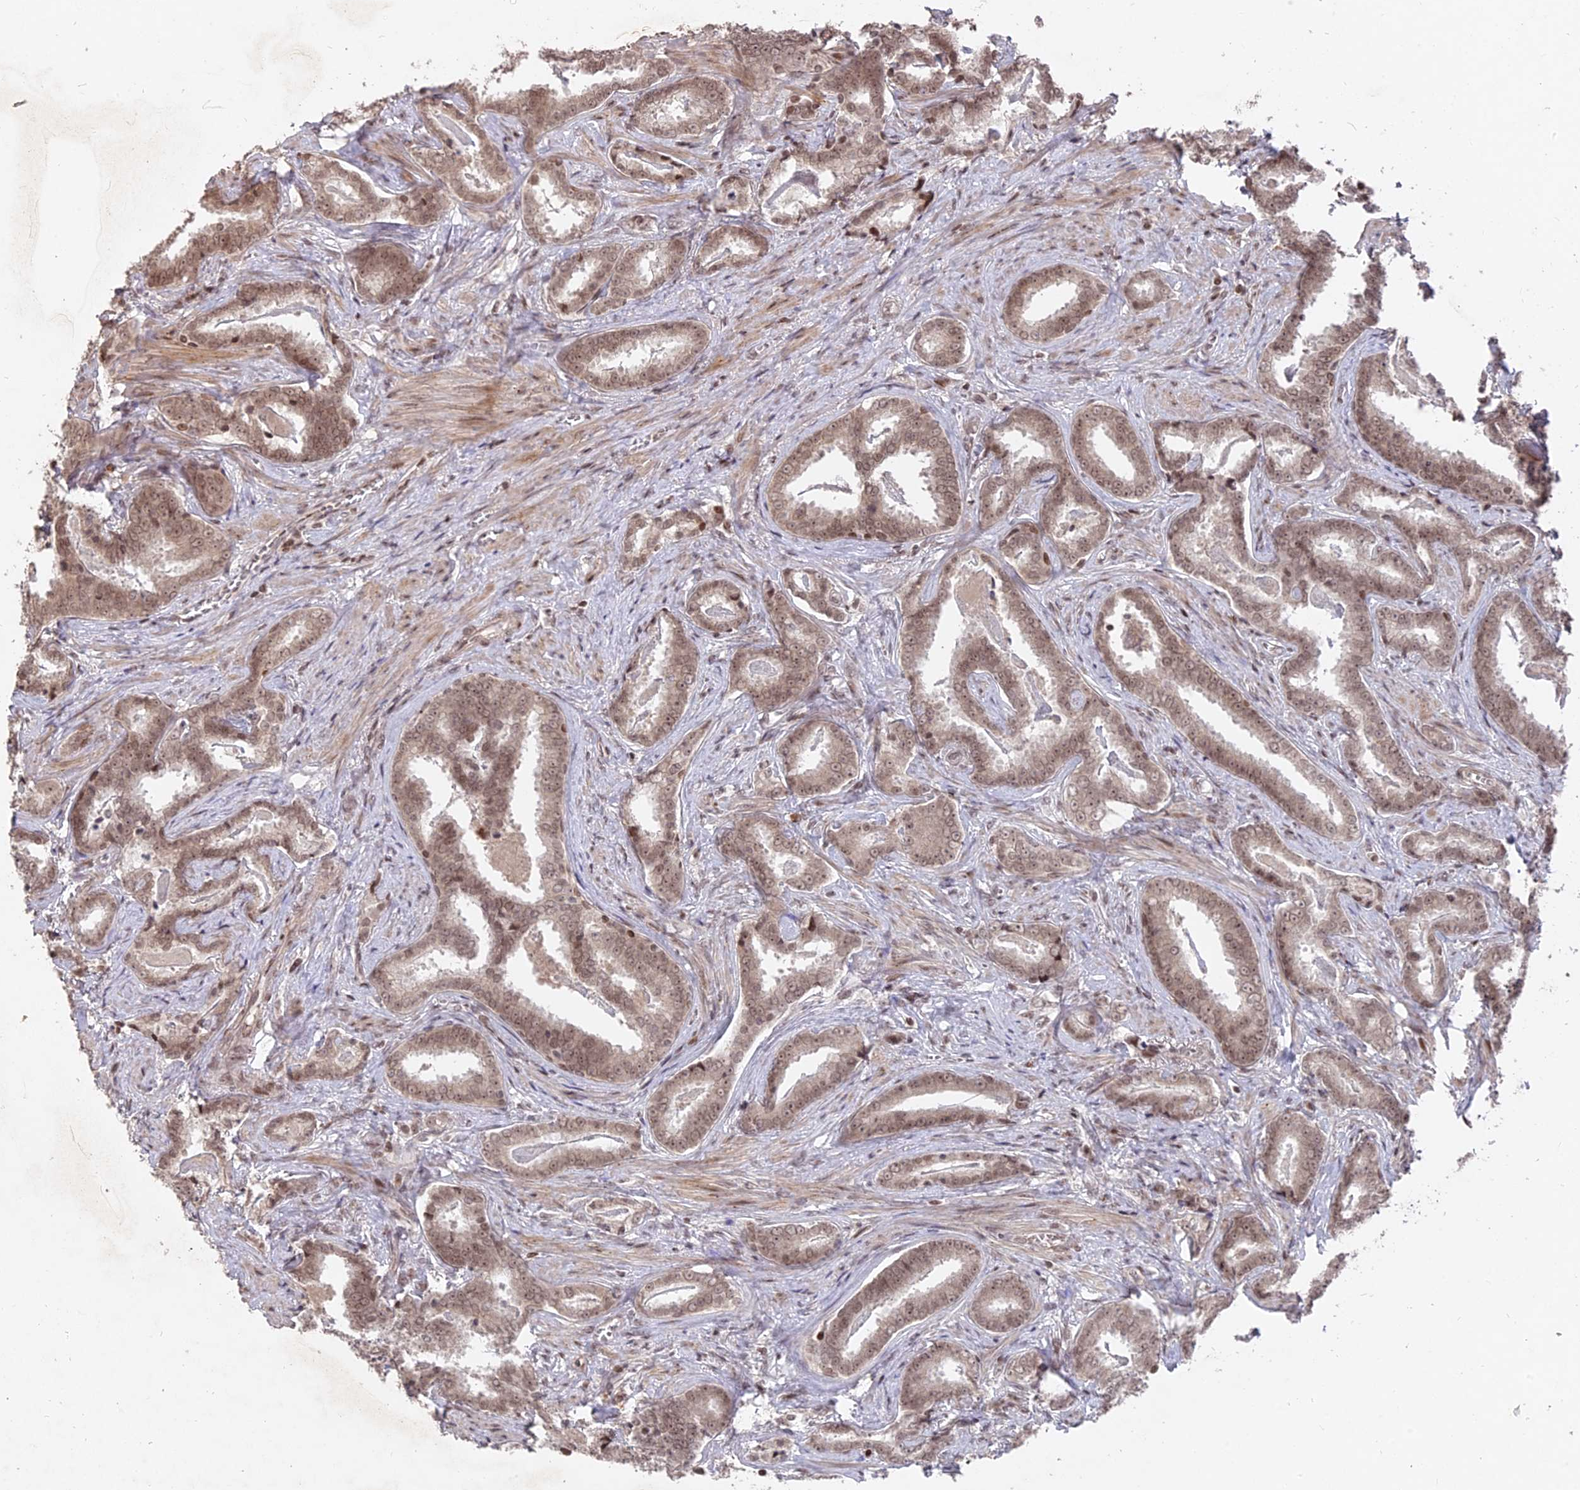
{"staining": {"intensity": "weak", "quantity": ">75%", "location": "cytoplasmic/membranous,nuclear"}, "tissue": "prostate cancer", "cell_type": "Tumor cells", "image_type": "cancer", "snomed": [{"axis": "morphology", "description": "Adenocarcinoma, High grade"}, {"axis": "topography", "description": "Prostate"}], "caption": "Brown immunohistochemical staining in human high-grade adenocarcinoma (prostate) shows weak cytoplasmic/membranous and nuclear staining in about >75% of tumor cells.", "gene": "NR1H3", "patient": {"sex": "male", "age": 67}}